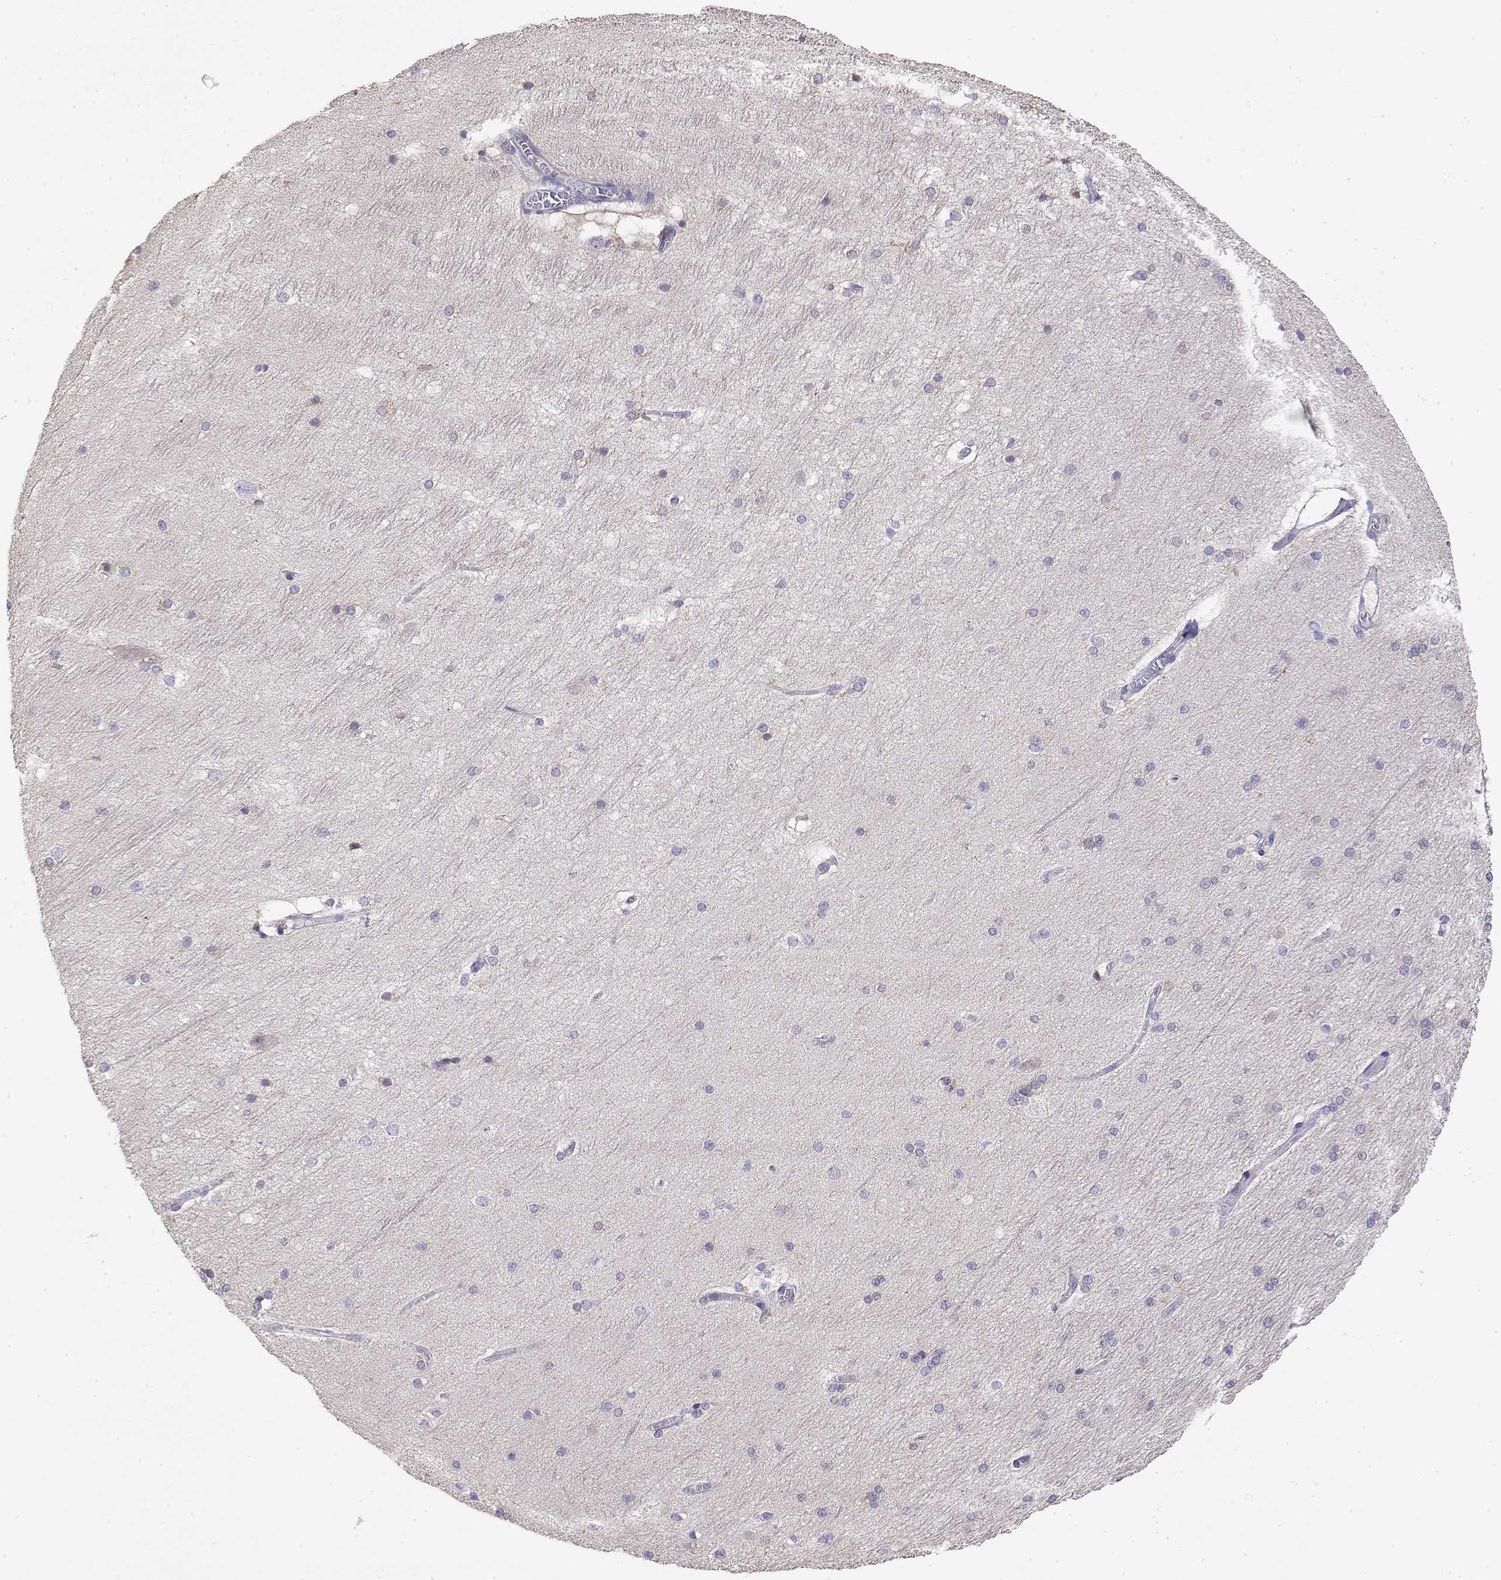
{"staining": {"intensity": "negative", "quantity": "none", "location": "none"}, "tissue": "hippocampus", "cell_type": "Glial cells", "image_type": "normal", "snomed": [{"axis": "morphology", "description": "Normal tissue, NOS"}, {"axis": "topography", "description": "Cerebral cortex"}, {"axis": "topography", "description": "Hippocampus"}], "caption": "The photomicrograph demonstrates no staining of glial cells in normal hippocampus.", "gene": "LY6D", "patient": {"sex": "female", "age": 19}}